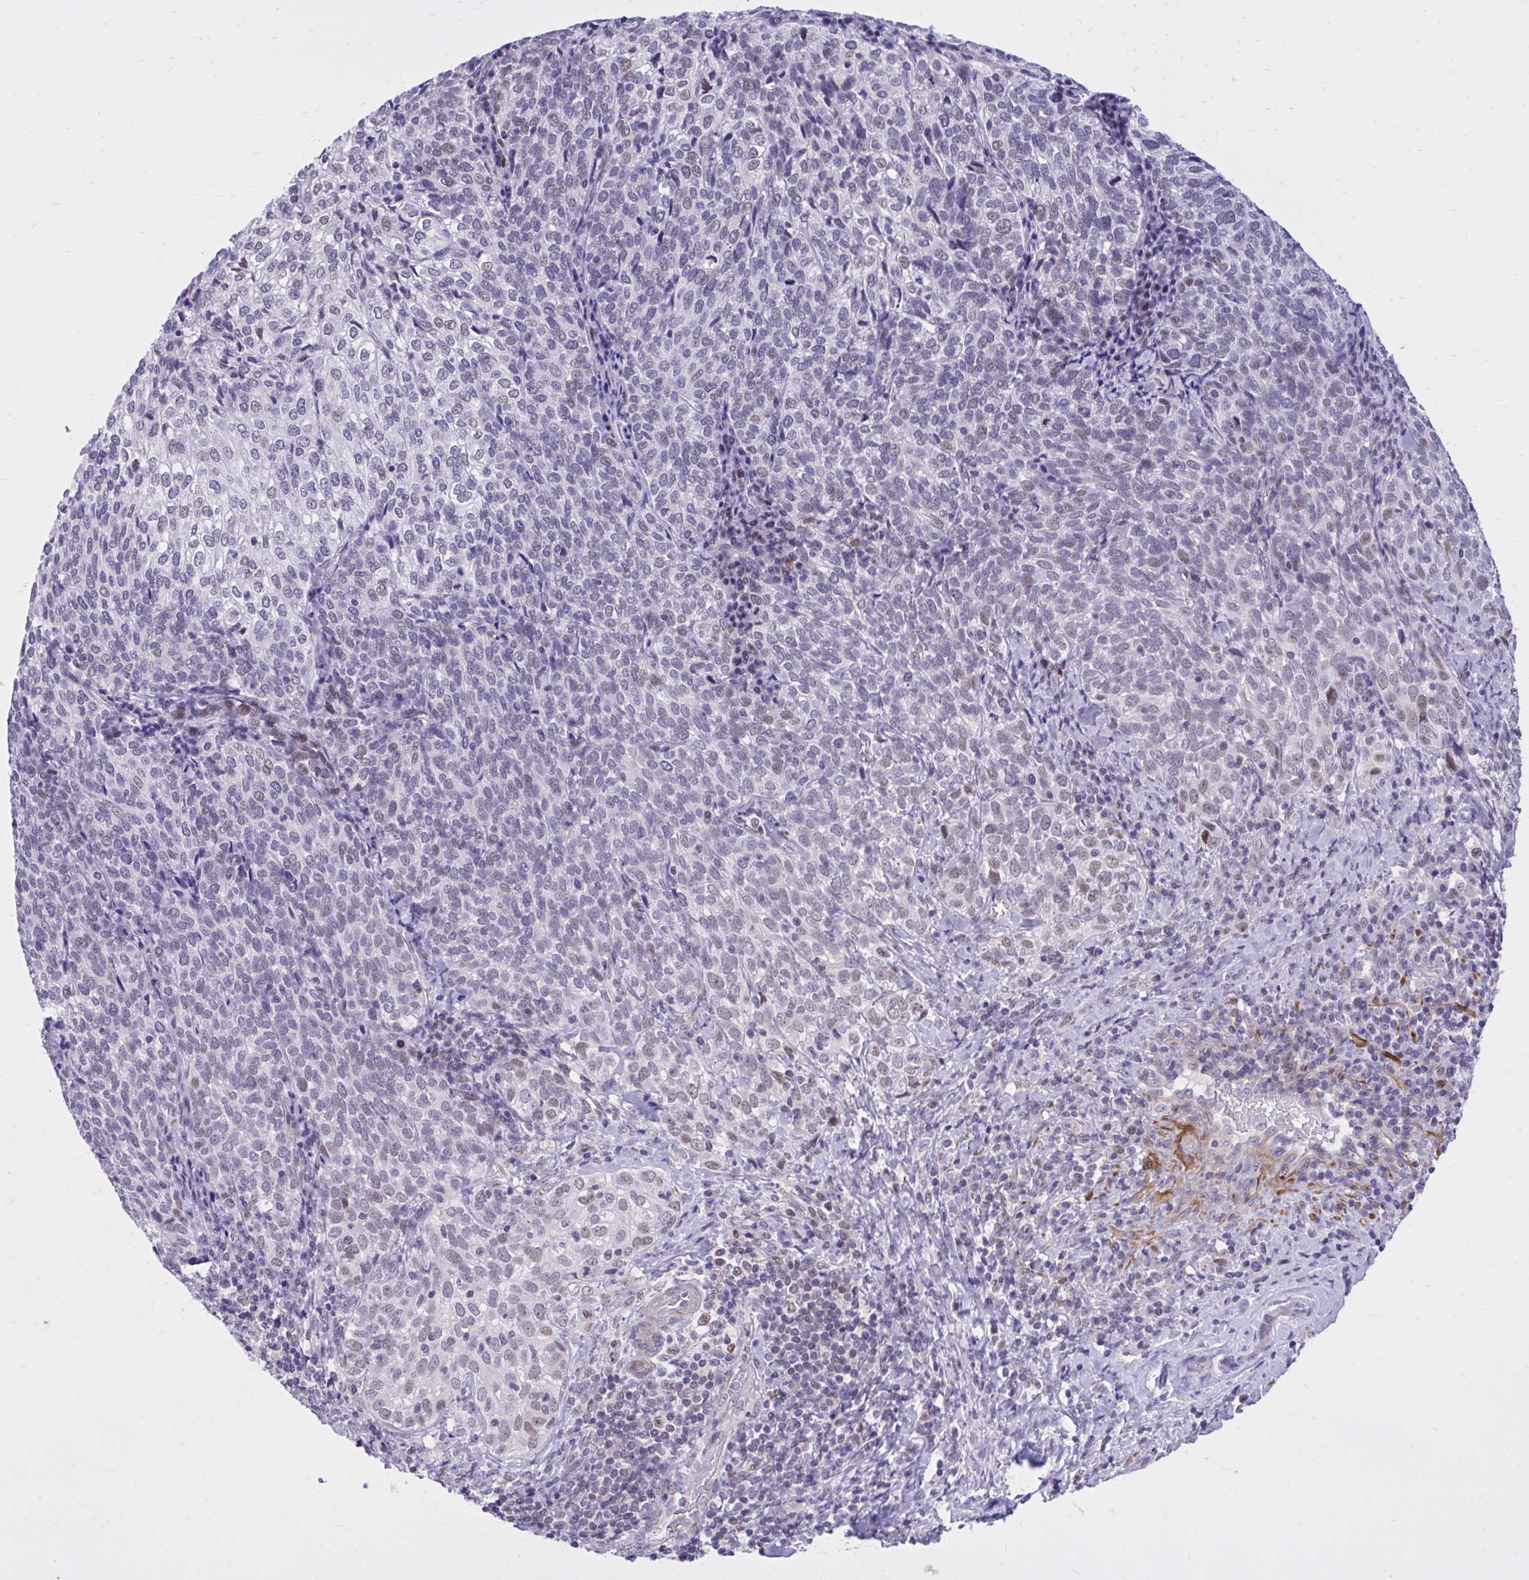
{"staining": {"intensity": "weak", "quantity": "<25%", "location": "nuclear"}, "tissue": "cervical cancer", "cell_type": "Tumor cells", "image_type": "cancer", "snomed": [{"axis": "morphology", "description": "Normal tissue, NOS"}, {"axis": "morphology", "description": "Squamous cell carcinoma, NOS"}, {"axis": "topography", "description": "Vagina"}, {"axis": "topography", "description": "Cervix"}], "caption": "DAB (3,3'-diaminobenzidine) immunohistochemical staining of cervical cancer demonstrates no significant positivity in tumor cells.", "gene": "ZBTB25", "patient": {"sex": "female", "age": 45}}